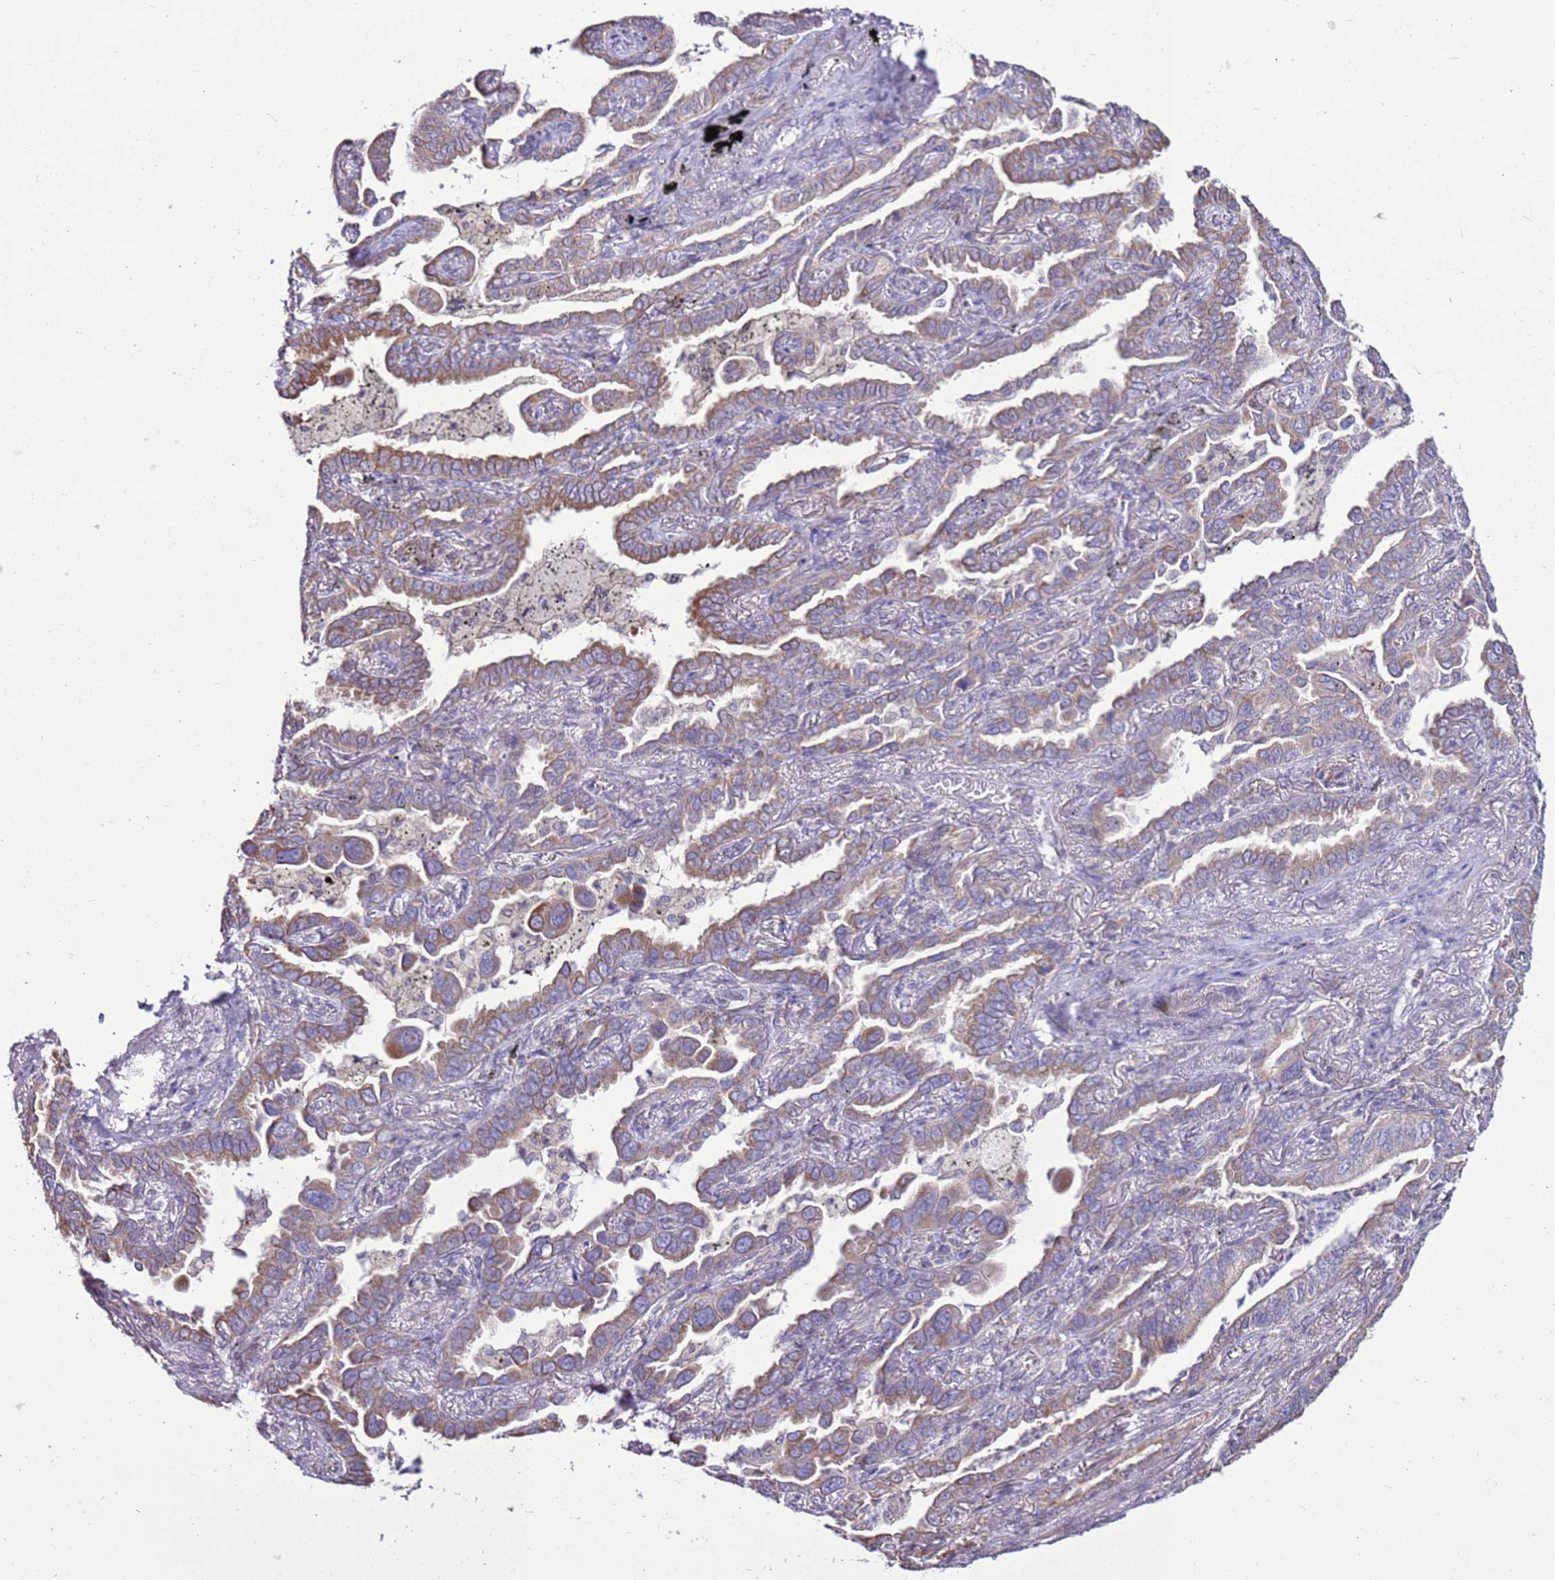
{"staining": {"intensity": "moderate", "quantity": "25%-75%", "location": "cytoplasmic/membranous"}, "tissue": "lung cancer", "cell_type": "Tumor cells", "image_type": "cancer", "snomed": [{"axis": "morphology", "description": "Adenocarcinoma, NOS"}, {"axis": "topography", "description": "Lung"}], "caption": "Immunohistochemical staining of human lung cancer (adenocarcinoma) exhibits medium levels of moderate cytoplasmic/membranous protein expression in approximately 25%-75% of tumor cells.", "gene": "SLC38A5", "patient": {"sex": "male", "age": 67}}